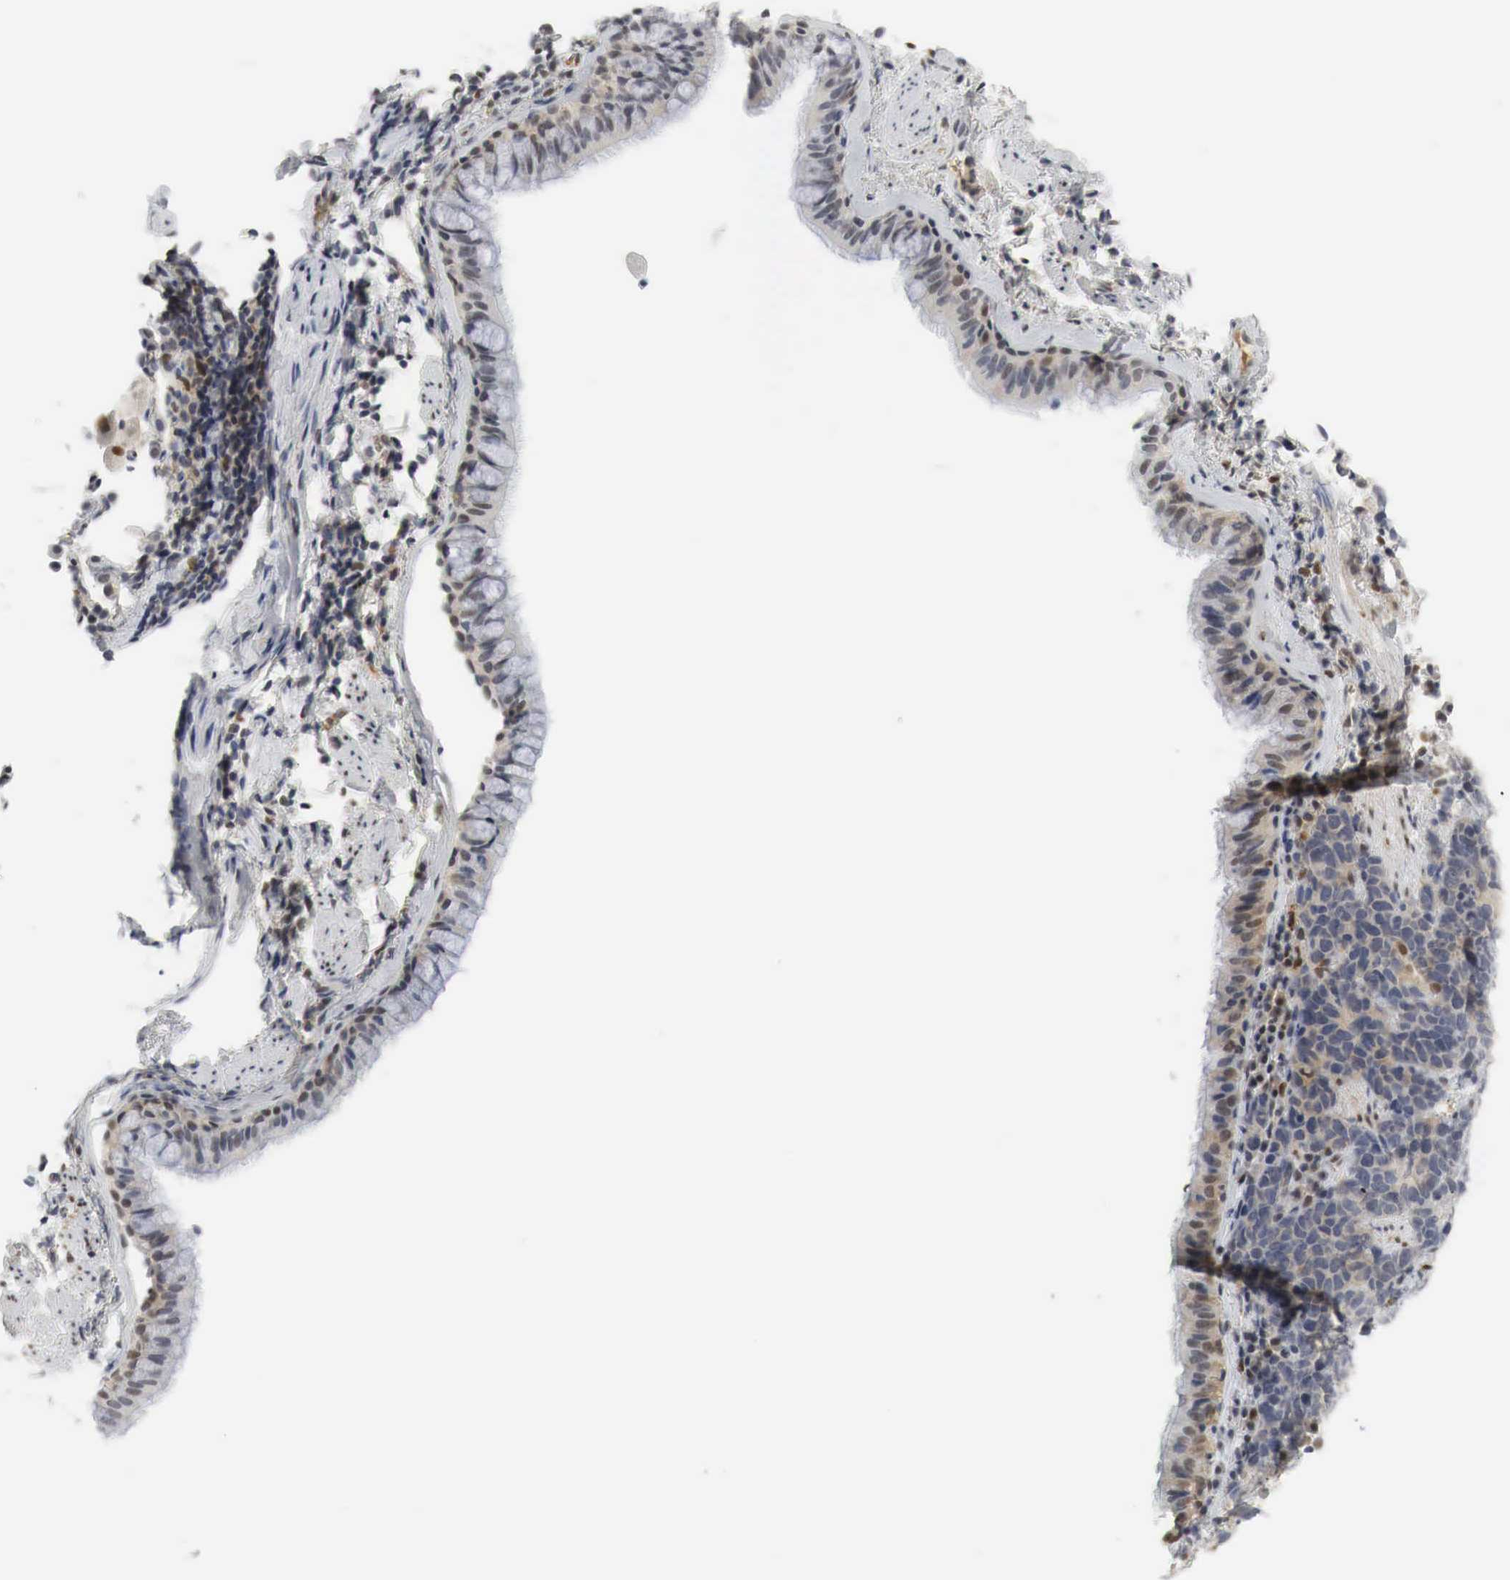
{"staining": {"intensity": "weak", "quantity": "<25%", "location": "cytoplasmic/membranous,nuclear"}, "tissue": "lung cancer", "cell_type": "Tumor cells", "image_type": "cancer", "snomed": [{"axis": "morphology", "description": "Neoplasm, malignant, NOS"}, {"axis": "topography", "description": "Lung"}], "caption": "Tumor cells show no significant expression in lung cancer.", "gene": "MYC", "patient": {"sex": "female", "age": 75}}